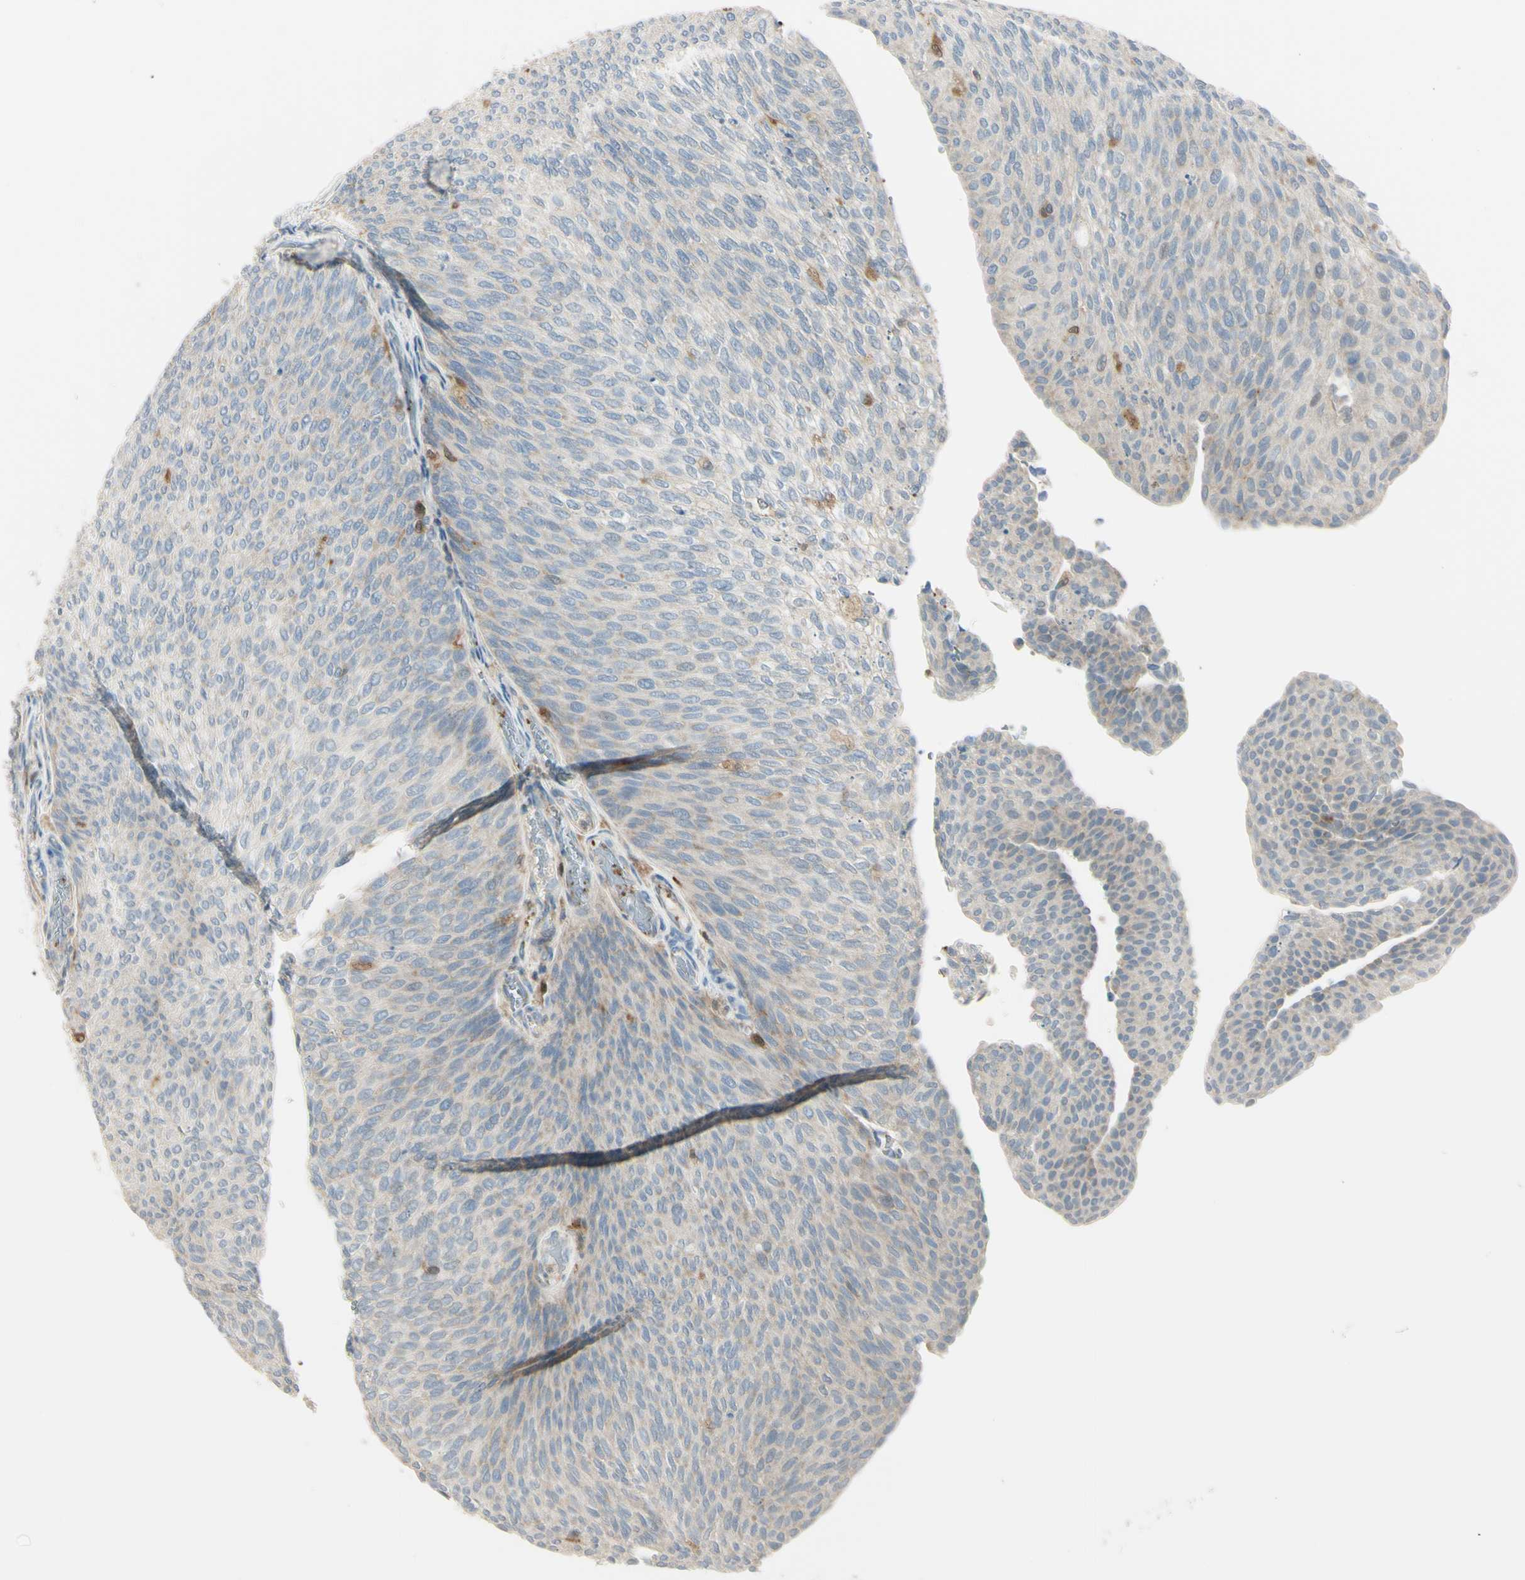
{"staining": {"intensity": "weak", "quantity": ">75%", "location": "cytoplasmic/membranous"}, "tissue": "urothelial cancer", "cell_type": "Tumor cells", "image_type": "cancer", "snomed": [{"axis": "morphology", "description": "Urothelial carcinoma, Low grade"}, {"axis": "topography", "description": "Urinary bladder"}], "caption": "A micrograph showing weak cytoplasmic/membranous expression in about >75% of tumor cells in urothelial carcinoma (low-grade), as visualized by brown immunohistochemical staining.", "gene": "CYRIB", "patient": {"sex": "female", "age": 79}}